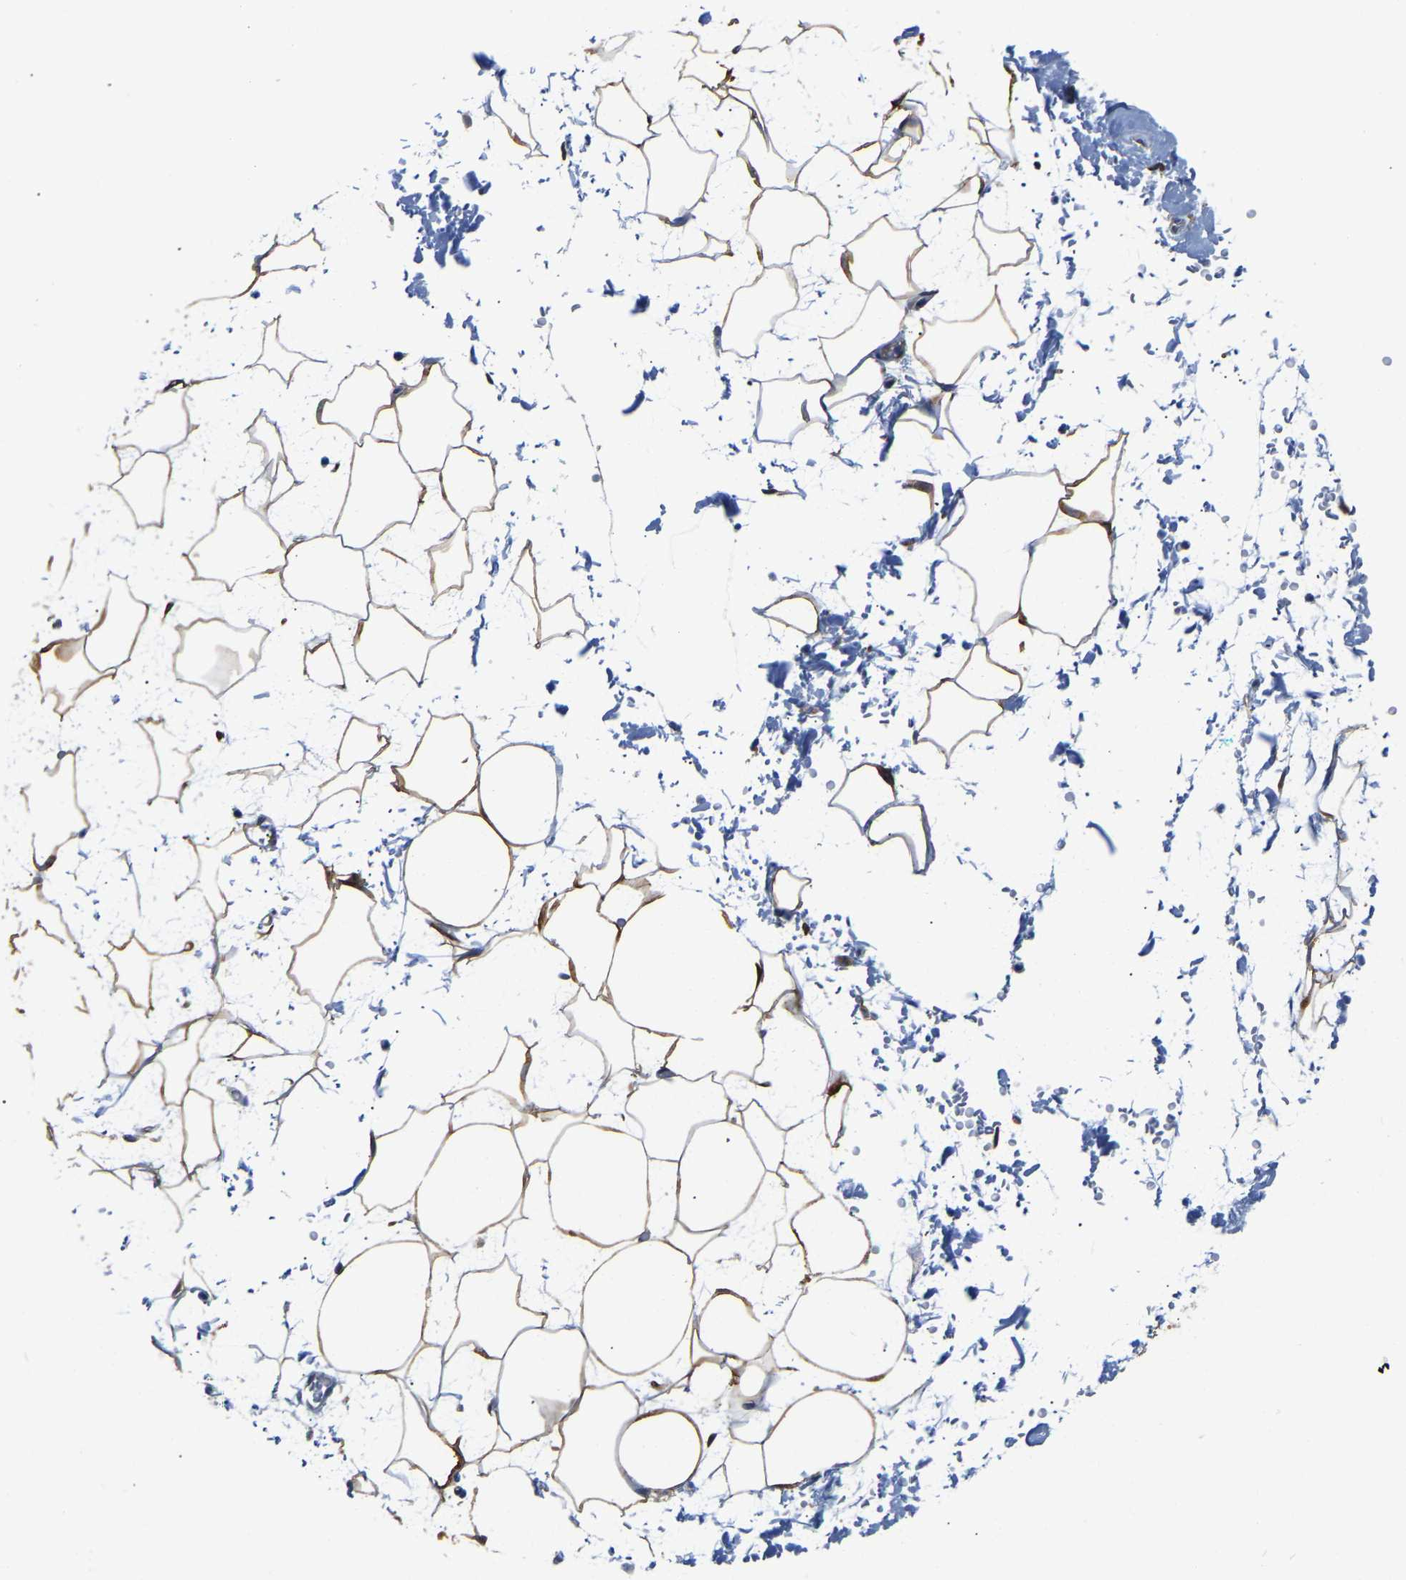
{"staining": {"intensity": "moderate", "quantity": ">75%", "location": "cytoplasmic/membranous"}, "tissue": "adipose tissue", "cell_type": "Adipocytes", "image_type": "normal", "snomed": [{"axis": "morphology", "description": "Normal tissue, NOS"}, {"axis": "topography", "description": "Soft tissue"}], "caption": "Brown immunohistochemical staining in normal adipose tissue reveals moderate cytoplasmic/membranous expression in about >75% of adipocytes. (Stains: DAB (3,3'-diaminobenzidine) in brown, nuclei in blue, Microscopy: brightfield microscopy at high magnification).", "gene": "ARL6IP5", "patient": {"sex": "male", "age": 72}}